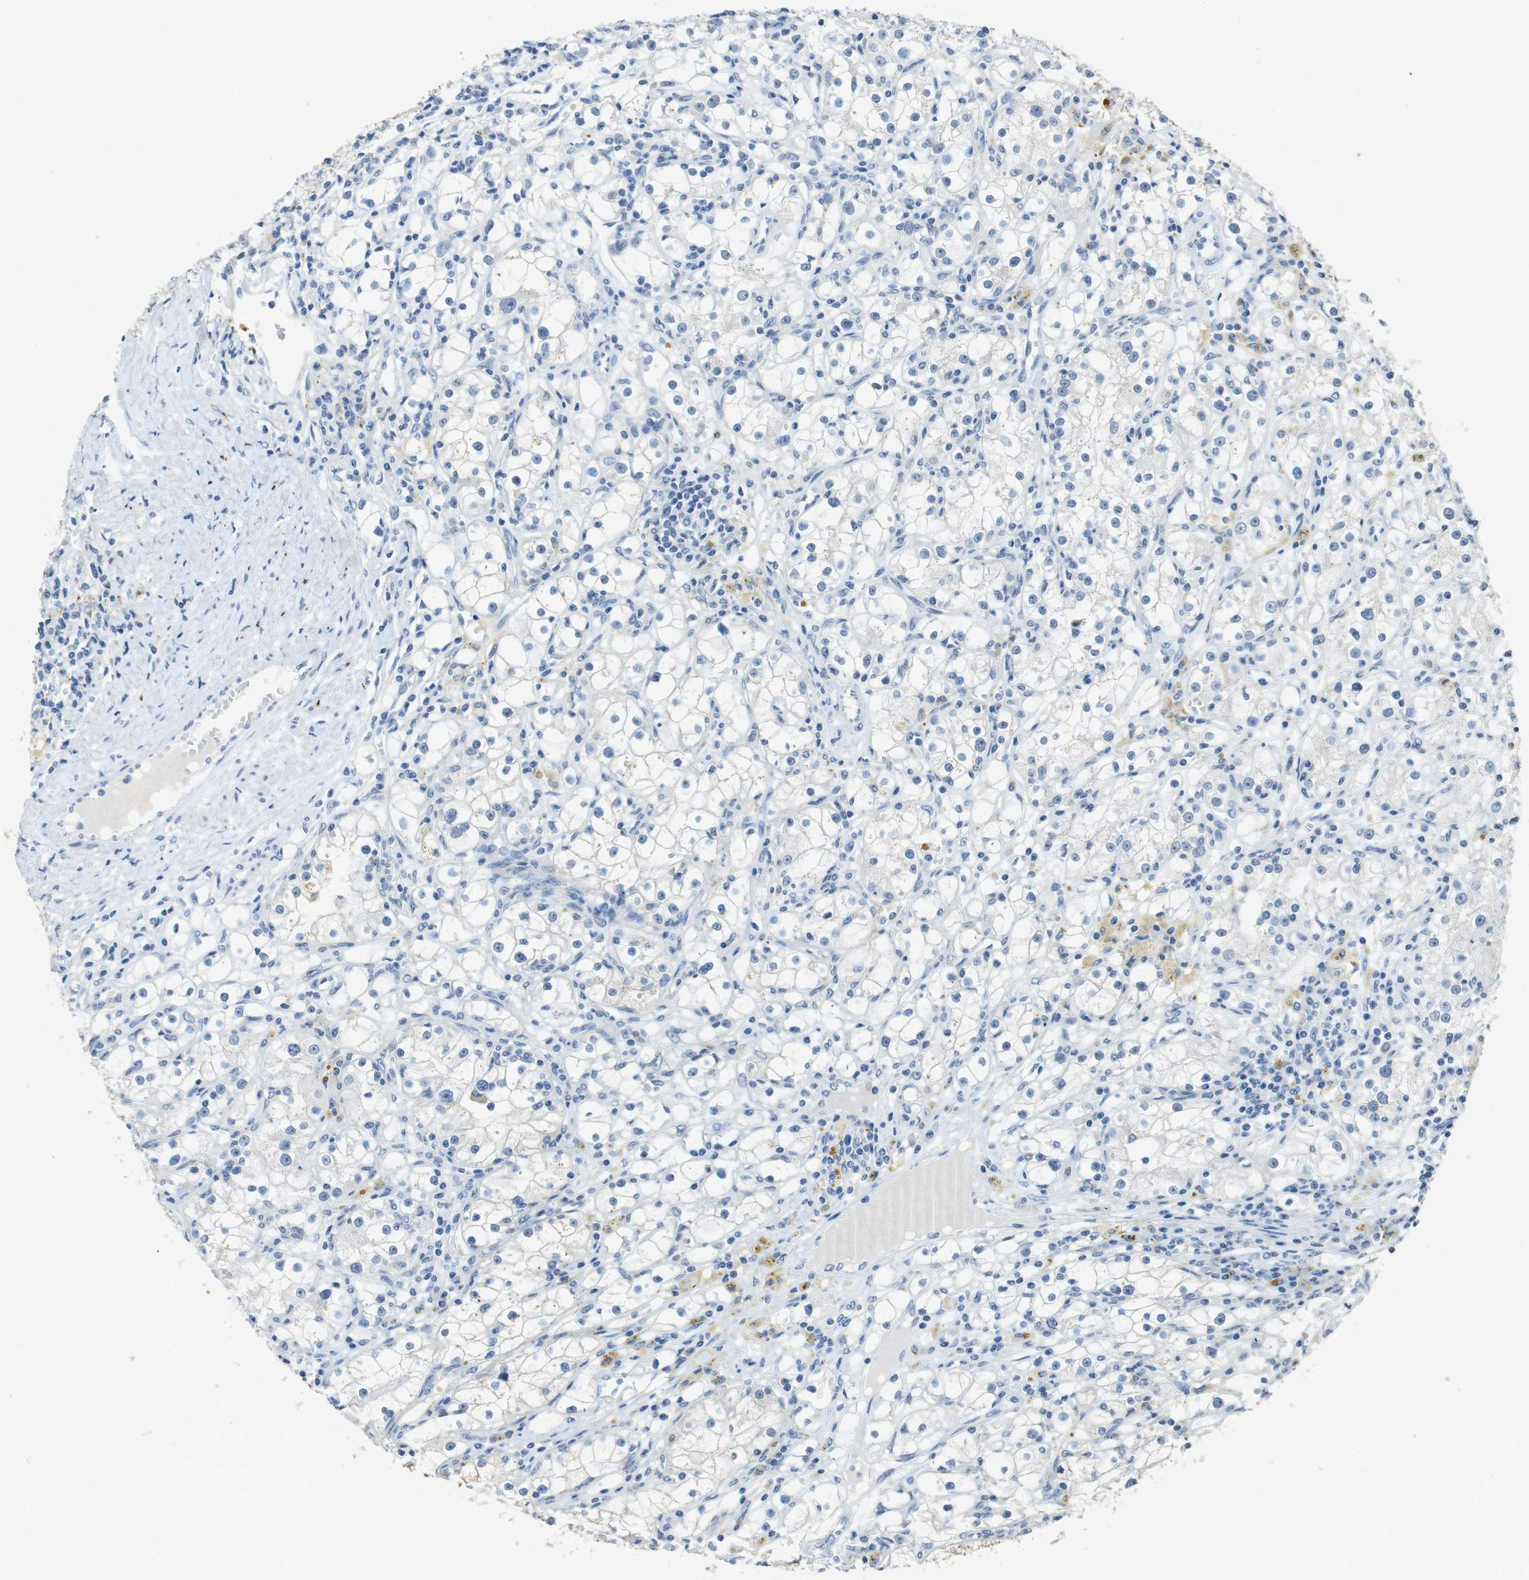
{"staining": {"intensity": "negative", "quantity": "none", "location": "none"}, "tissue": "renal cancer", "cell_type": "Tumor cells", "image_type": "cancer", "snomed": [{"axis": "morphology", "description": "Adenocarcinoma, NOS"}, {"axis": "topography", "description": "Kidney"}], "caption": "IHC photomicrograph of renal cancer (adenocarcinoma) stained for a protein (brown), which shows no expression in tumor cells. (DAB (3,3'-diaminobenzidine) immunohistochemistry (IHC) visualized using brightfield microscopy, high magnification).", "gene": "STBD1", "patient": {"sex": "male", "age": 56}}